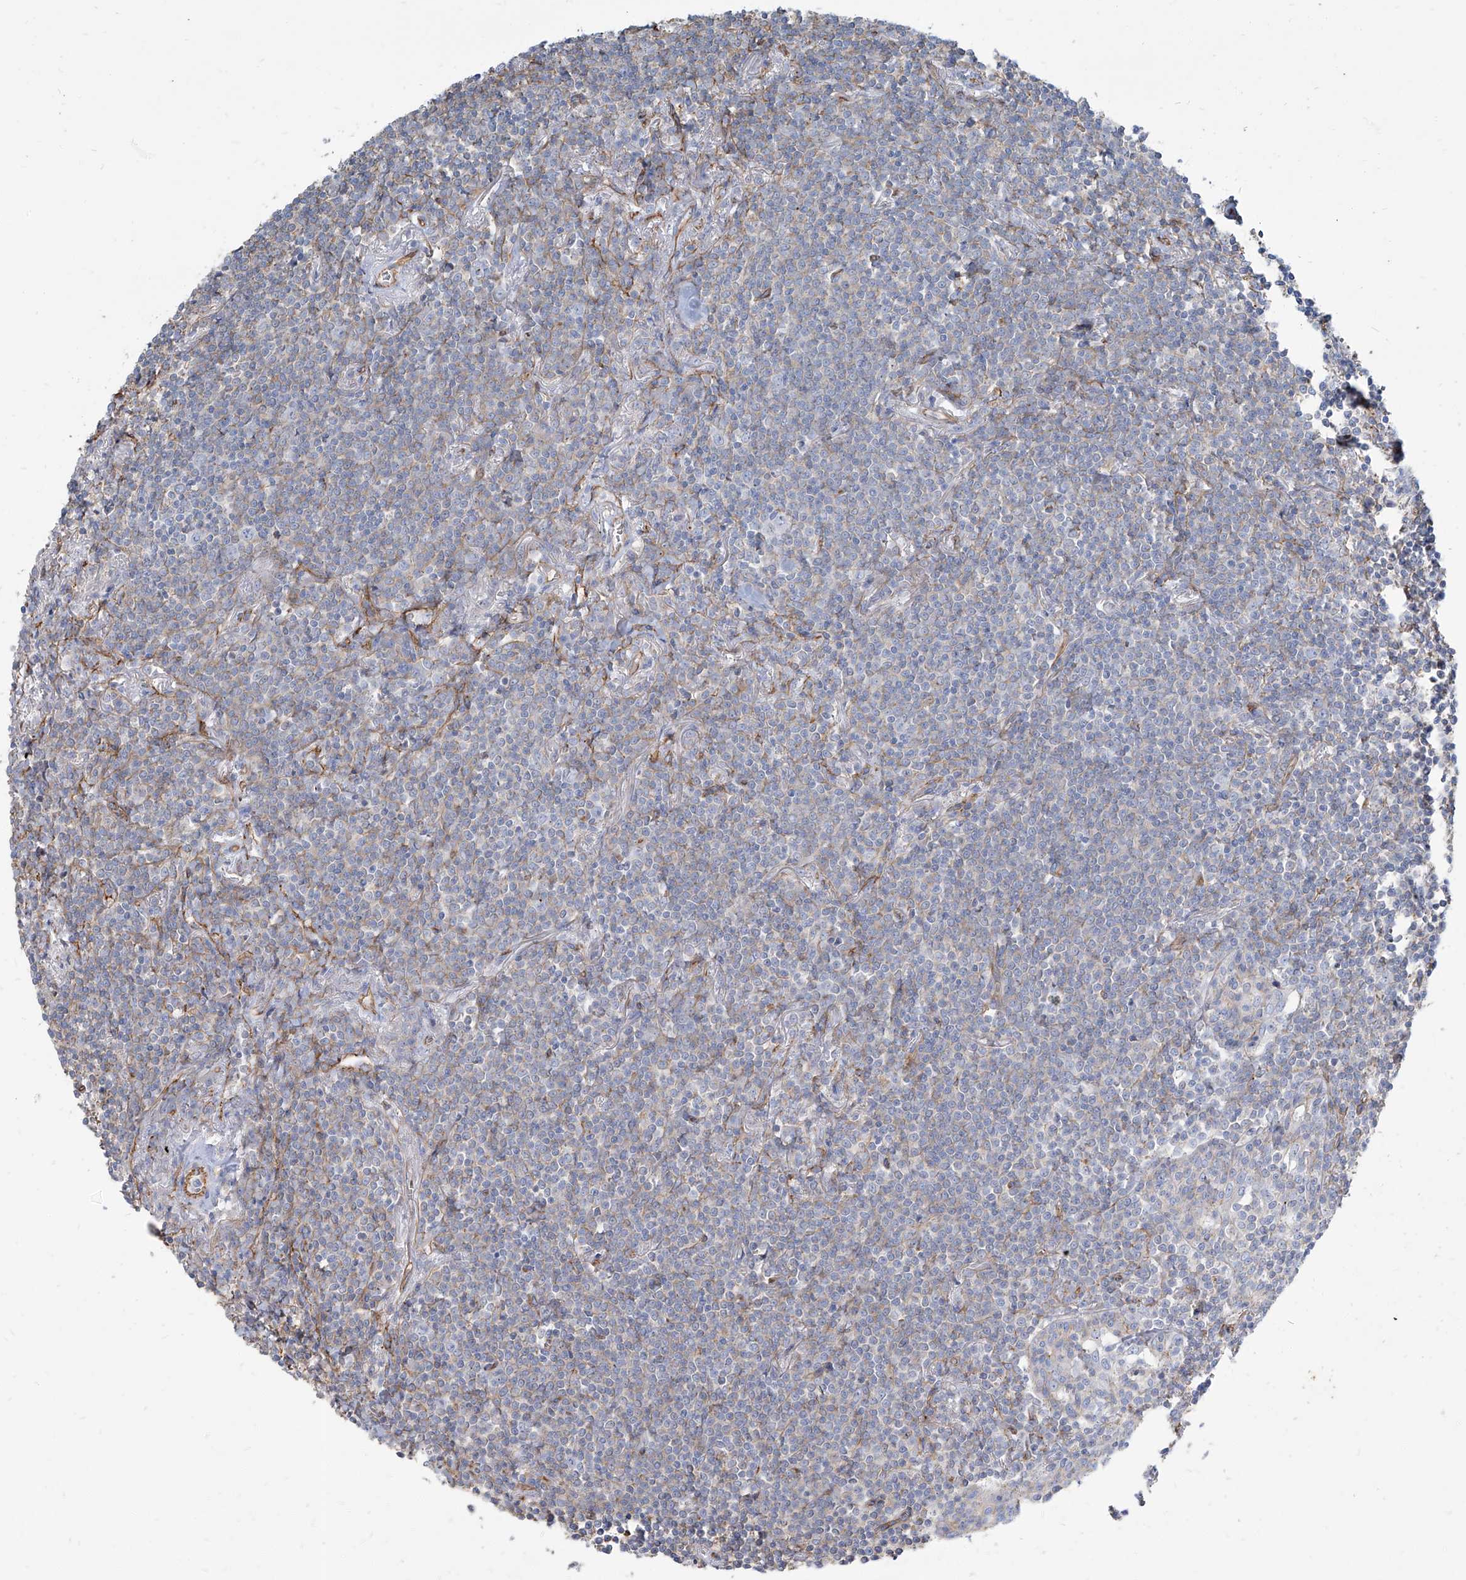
{"staining": {"intensity": "weak", "quantity": "<25%", "location": "cytoplasmic/membranous"}, "tissue": "lymphoma", "cell_type": "Tumor cells", "image_type": "cancer", "snomed": [{"axis": "morphology", "description": "Malignant lymphoma, non-Hodgkin's type, Low grade"}, {"axis": "topography", "description": "Lung"}], "caption": "This photomicrograph is of lymphoma stained with immunohistochemistry (IHC) to label a protein in brown with the nuclei are counter-stained blue. There is no expression in tumor cells.", "gene": "TXLNB", "patient": {"sex": "female", "age": 71}}